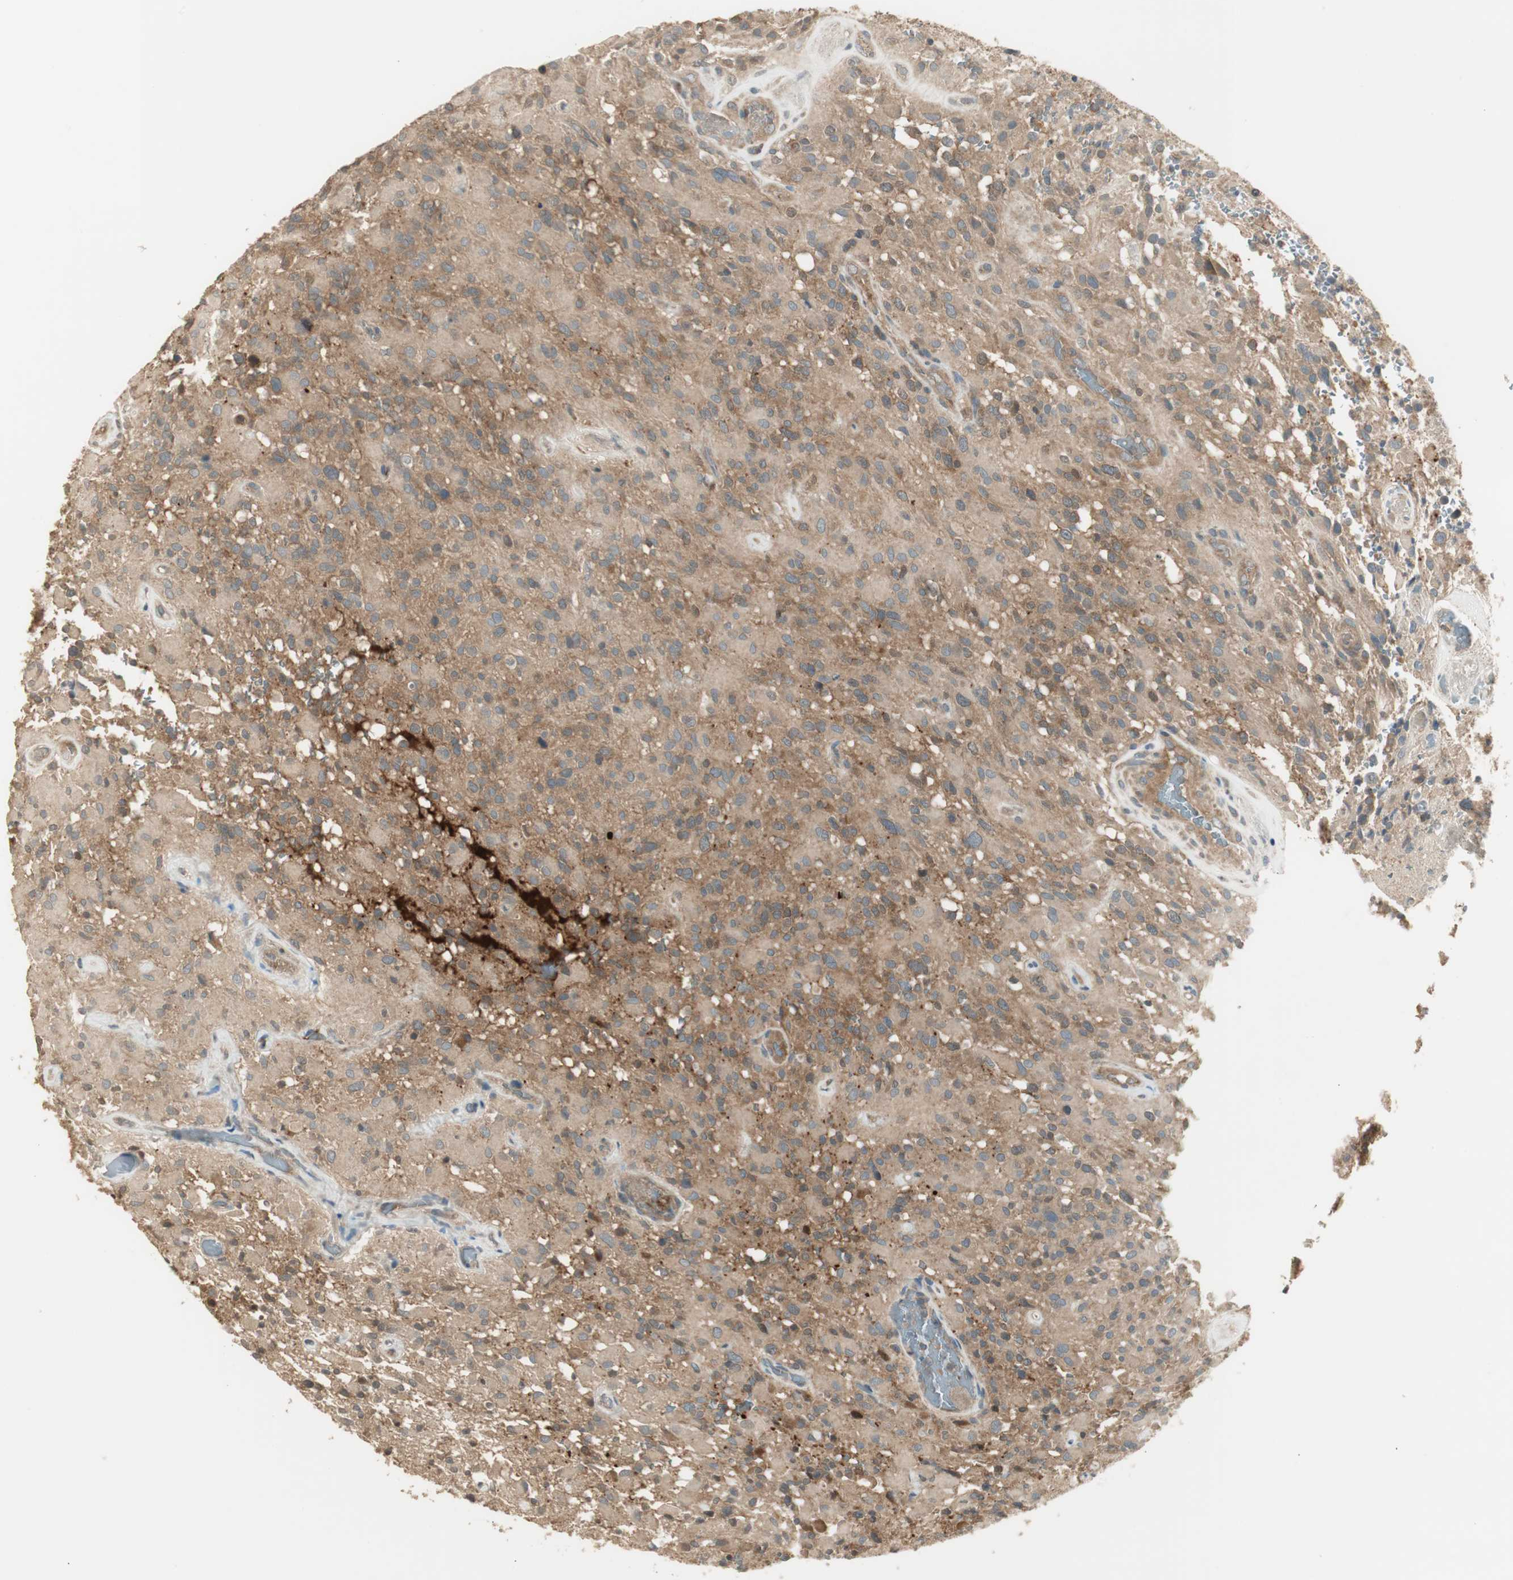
{"staining": {"intensity": "negative", "quantity": "none", "location": "none"}, "tissue": "glioma", "cell_type": "Tumor cells", "image_type": "cancer", "snomed": [{"axis": "morphology", "description": "Glioma, malignant, High grade"}, {"axis": "topography", "description": "Brain"}], "caption": "Glioma stained for a protein using IHC demonstrates no expression tumor cells.", "gene": "PFDN5", "patient": {"sex": "male", "age": 71}}